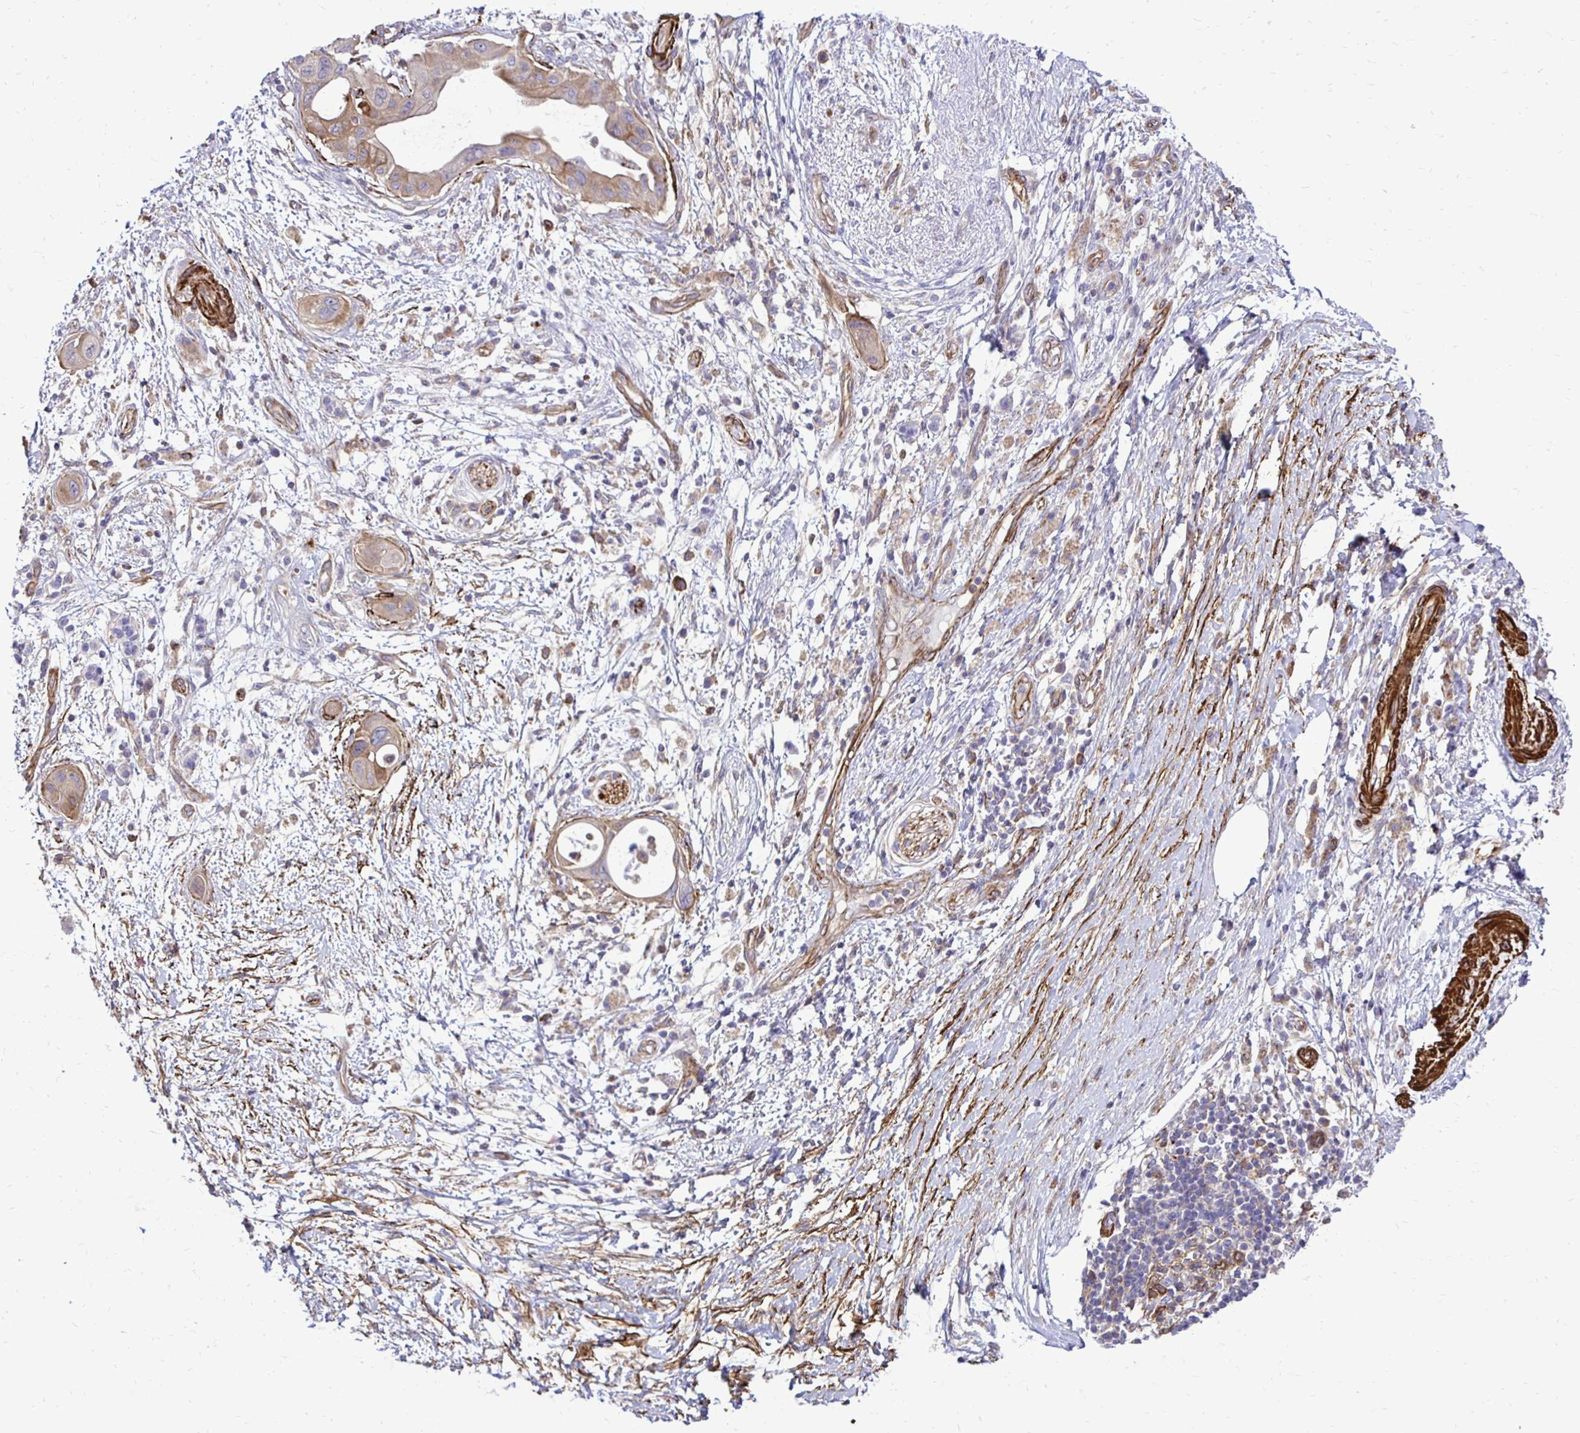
{"staining": {"intensity": "weak", "quantity": "25%-75%", "location": "cytoplasmic/membranous"}, "tissue": "pancreatic cancer", "cell_type": "Tumor cells", "image_type": "cancer", "snomed": [{"axis": "morphology", "description": "Adenocarcinoma, NOS"}, {"axis": "topography", "description": "Pancreas"}], "caption": "Pancreatic cancer (adenocarcinoma) stained with immunohistochemistry exhibits weak cytoplasmic/membranous expression in about 25%-75% of tumor cells.", "gene": "CTPS1", "patient": {"sex": "male", "age": 68}}